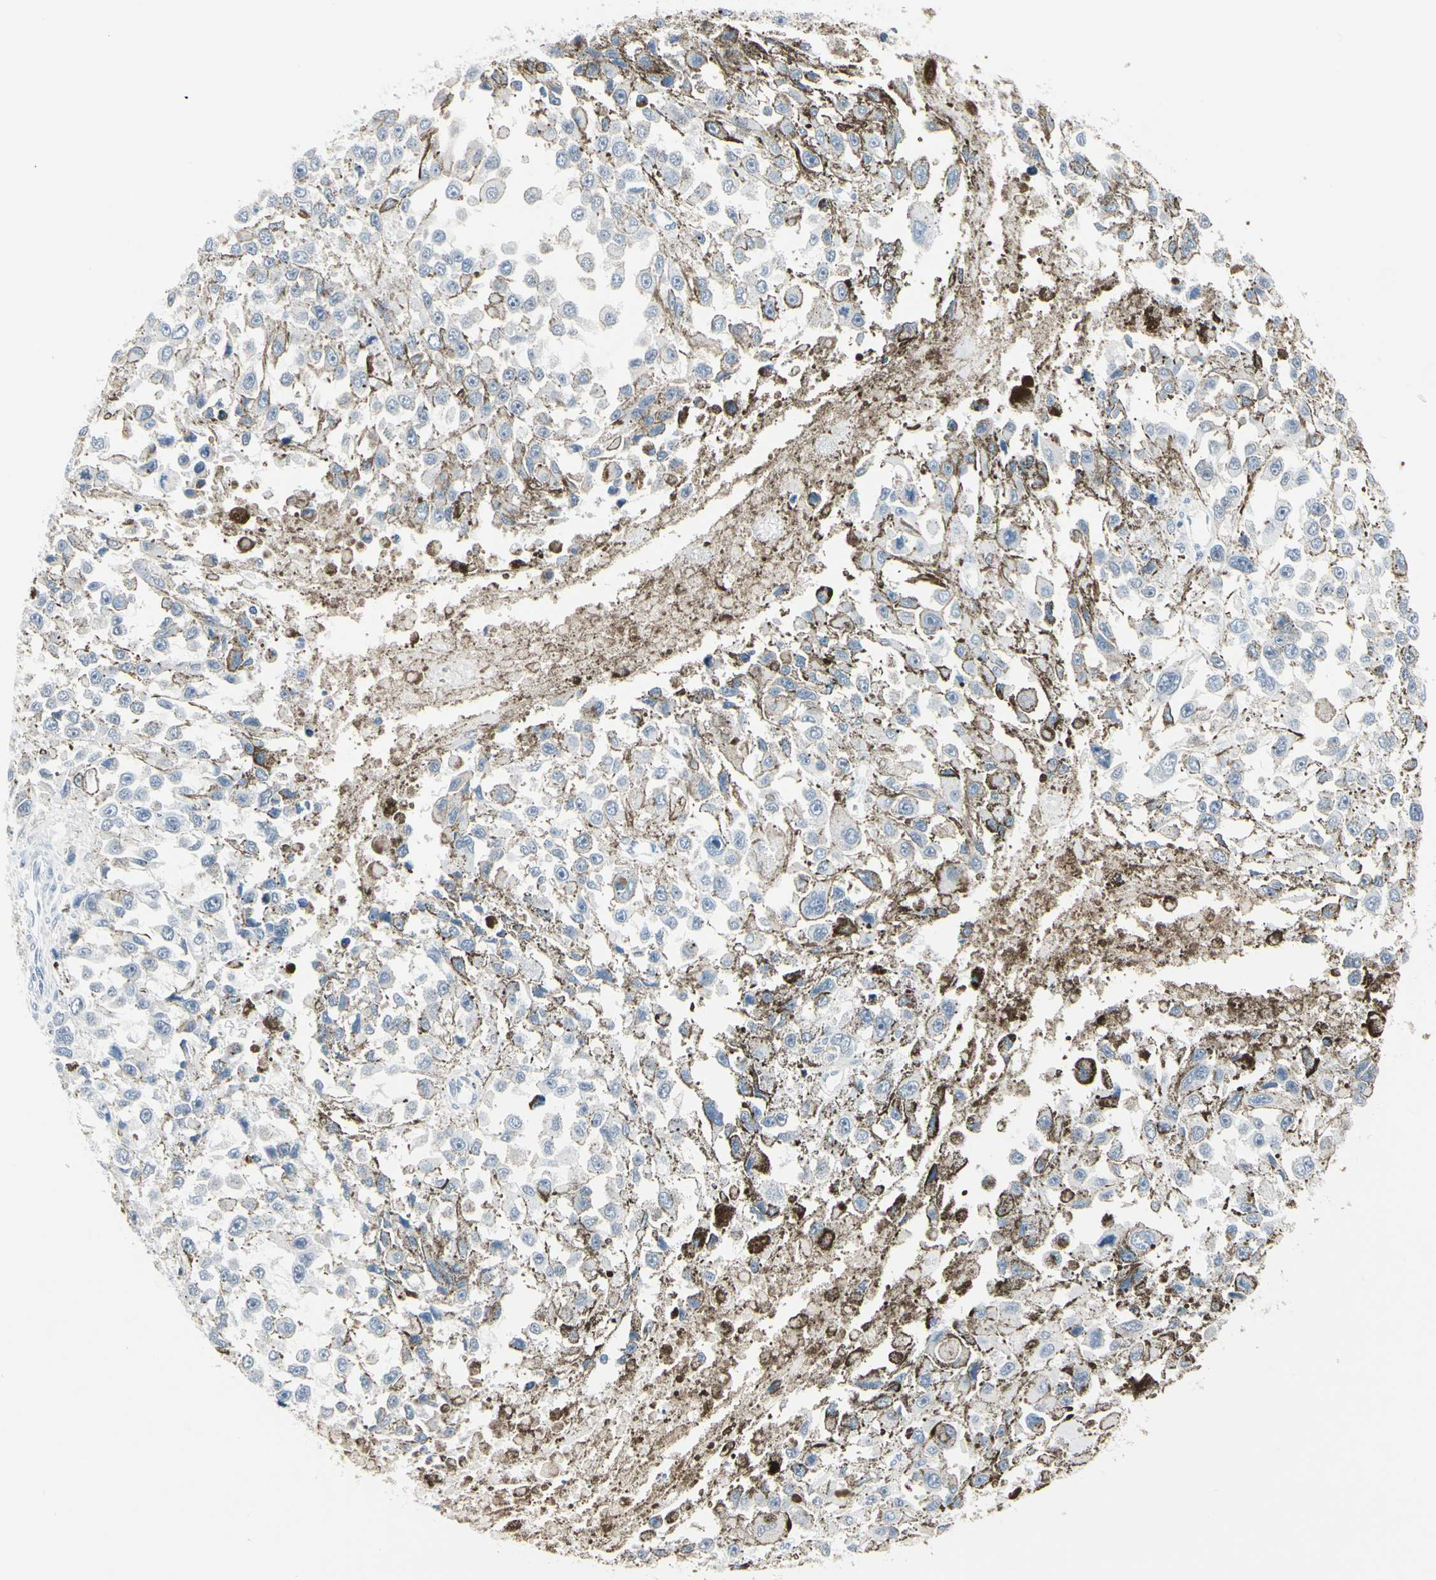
{"staining": {"intensity": "negative", "quantity": "none", "location": "none"}, "tissue": "melanoma", "cell_type": "Tumor cells", "image_type": "cancer", "snomed": [{"axis": "morphology", "description": "Malignant melanoma, Metastatic site"}, {"axis": "topography", "description": "Lymph node"}], "caption": "This is an IHC image of human melanoma. There is no positivity in tumor cells.", "gene": "TXN", "patient": {"sex": "male", "age": 59}}